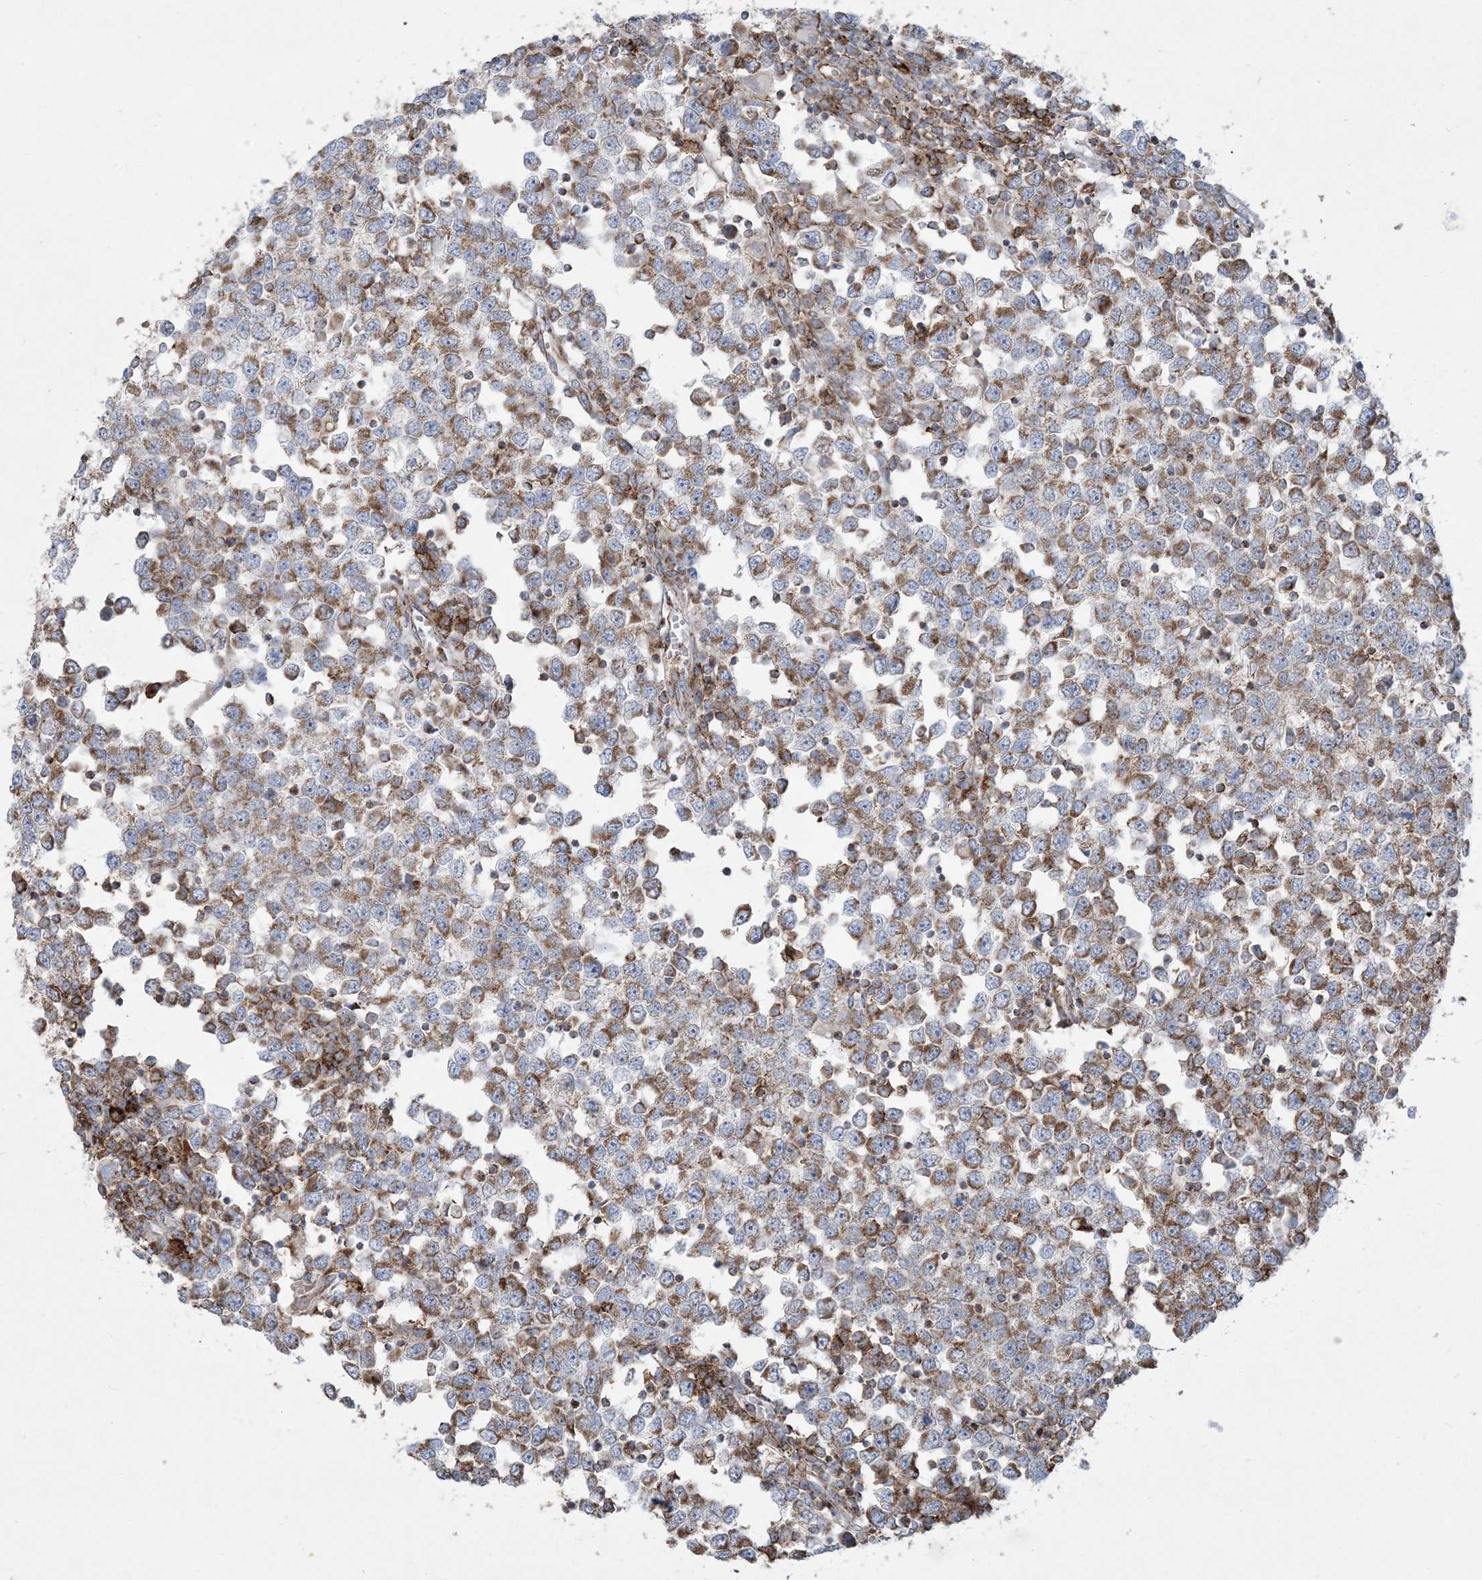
{"staining": {"intensity": "moderate", "quantity": ">75%", "location": "cytoplasmic/membranous"}, "tissue": "testis cancer", "cell_type": "Tumor cells", "image_type": "cancer", "snomed": [{"axis": "morphology", "description": "Seminoma, NOS"}, {"axis": "topography", "description": "Testis"}], "caption": "The image shows a brown stain indicating the presence of a protein in the cytoplasmic/membranous of tumor cells in testis seminoma.", "gene": "BEND4", "patient": {"sex": "male", "age": 65}}